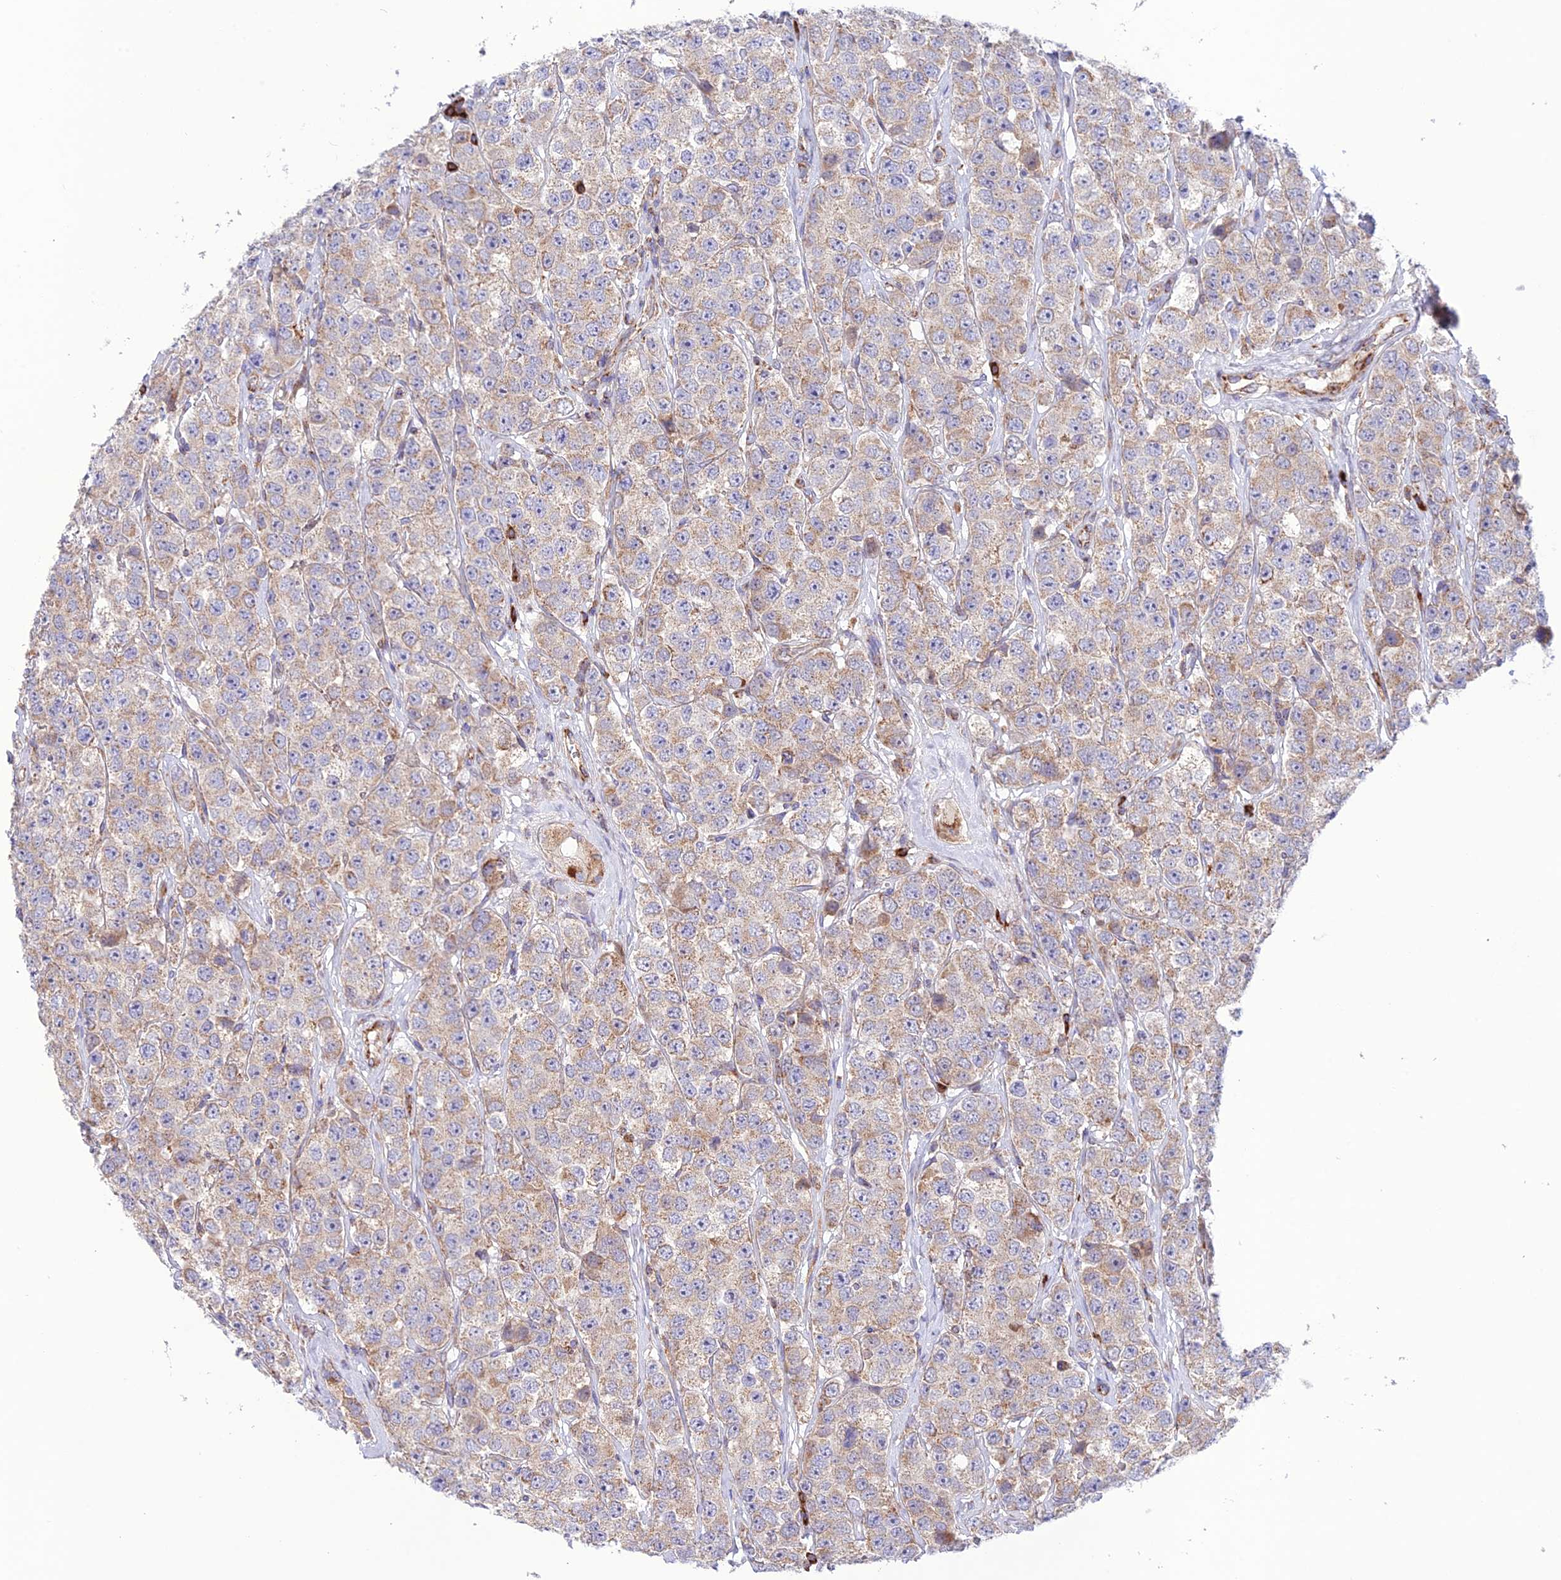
{"staining": {"intensity": "weak", "quantity": ">75%", "location": "cytoplasmic/membranous"}, "tissue": "testis cancer", "cell_type": "Tumor cells", "image_type": "cancer", "snomed": [{"axis": "morphology", "description": "Seminoma, NOS"}, {"axis": "topography", "description": "Testis"}], "caption": "Testis cancer (seminoma) stained for a protein (brown) displays weak cytoplasmic/membranous positive positivity in approximately >75% of tumor cells.", "gene": "UAP1L1", "patient": {"sex": "male", "age": 28}}